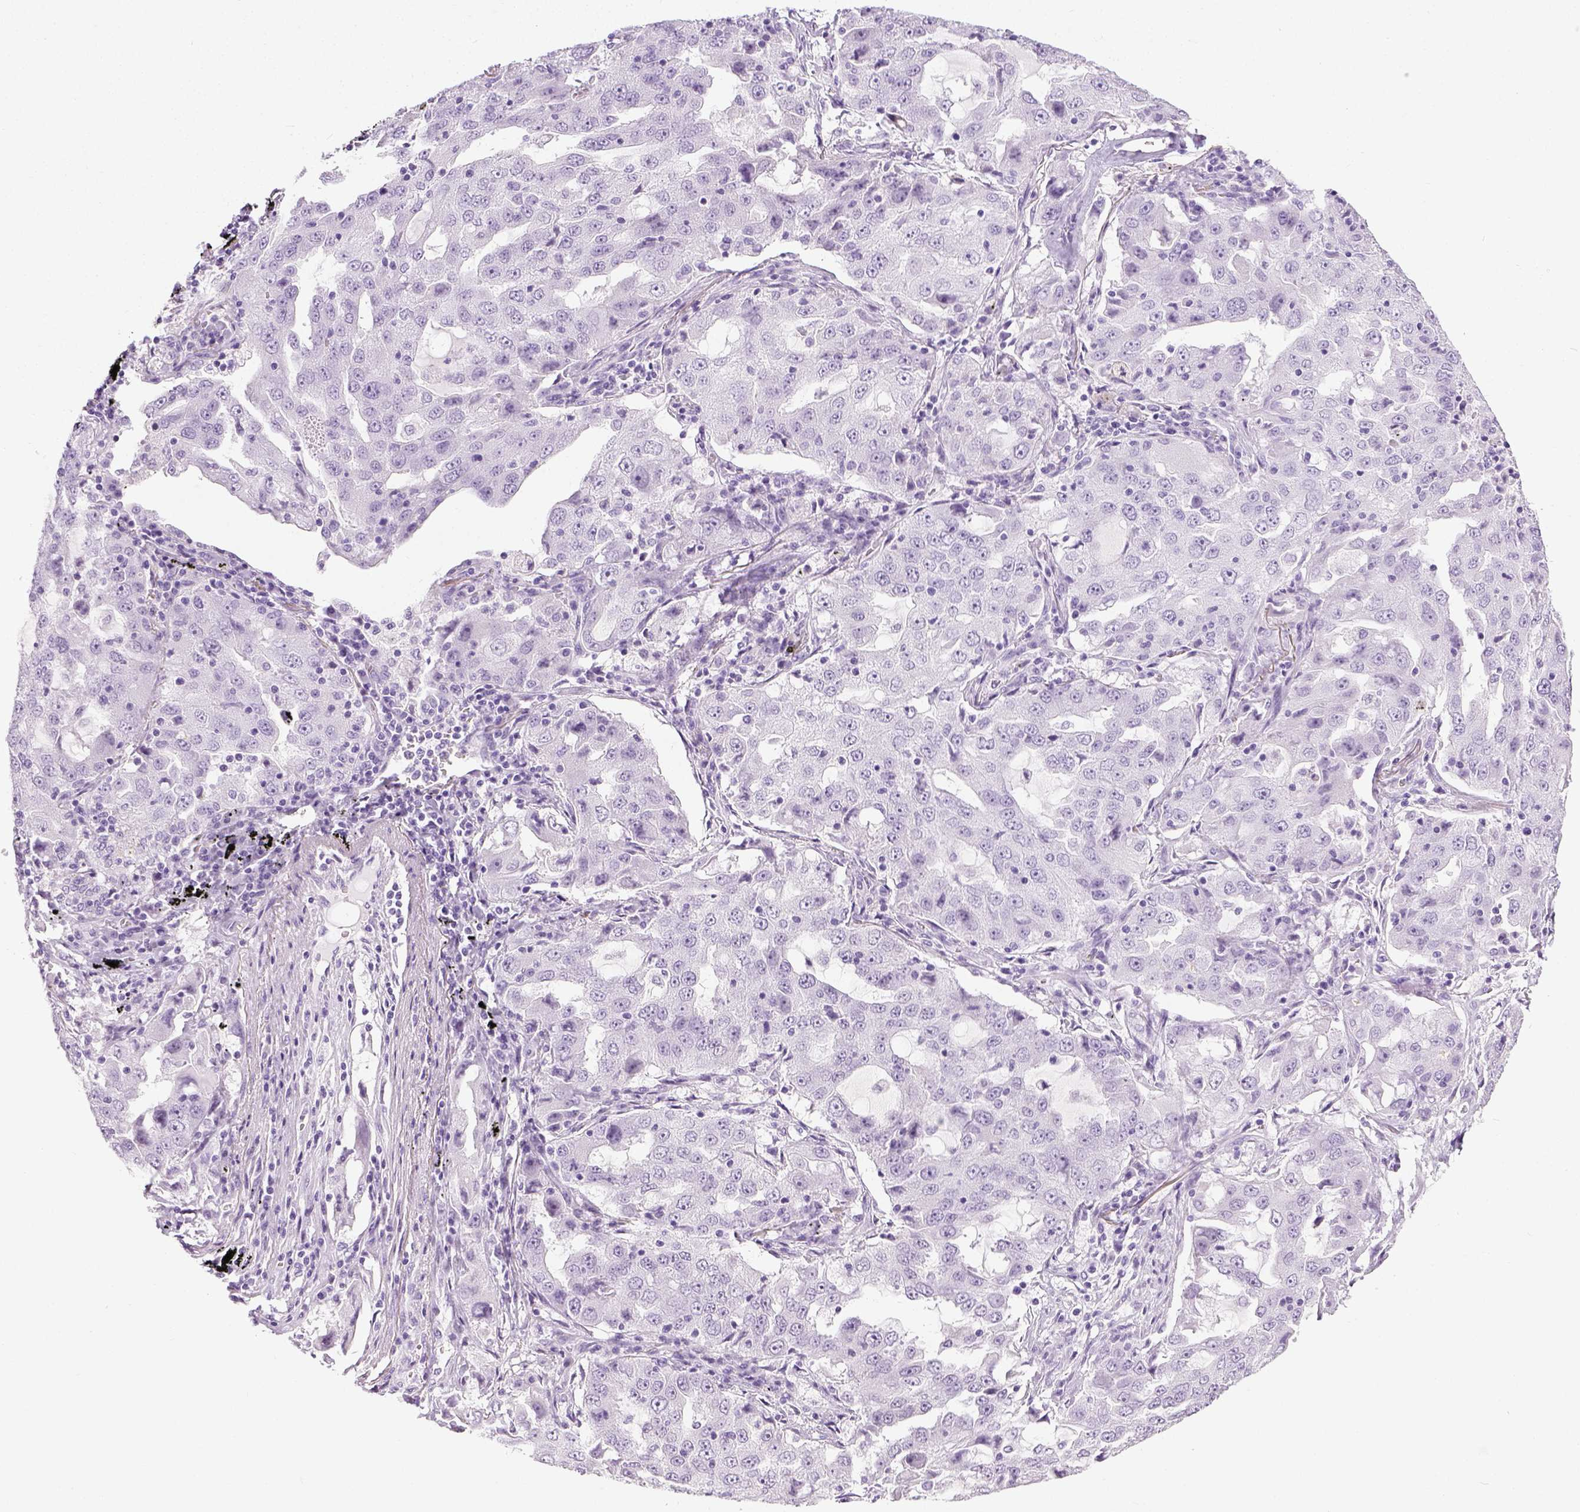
{"staining": {"intensity": "negative", "quantity": "none", "location": "none"}, "tissue": "lung cancer", "cell_type": "Tumor cells", "image_type": "cancer", "snomed": [{"axis": "morphology", "description": "Adenocarcinoma, NOS"}, {"axis": "topography", "description": "Lung"}], "caption": "A histopathology image of lung adenocarcinoma stained for a protein shows no brown staining in tumor cells.", "gene": "LGSN", "patient": {"sex": "female", "age": 61}}